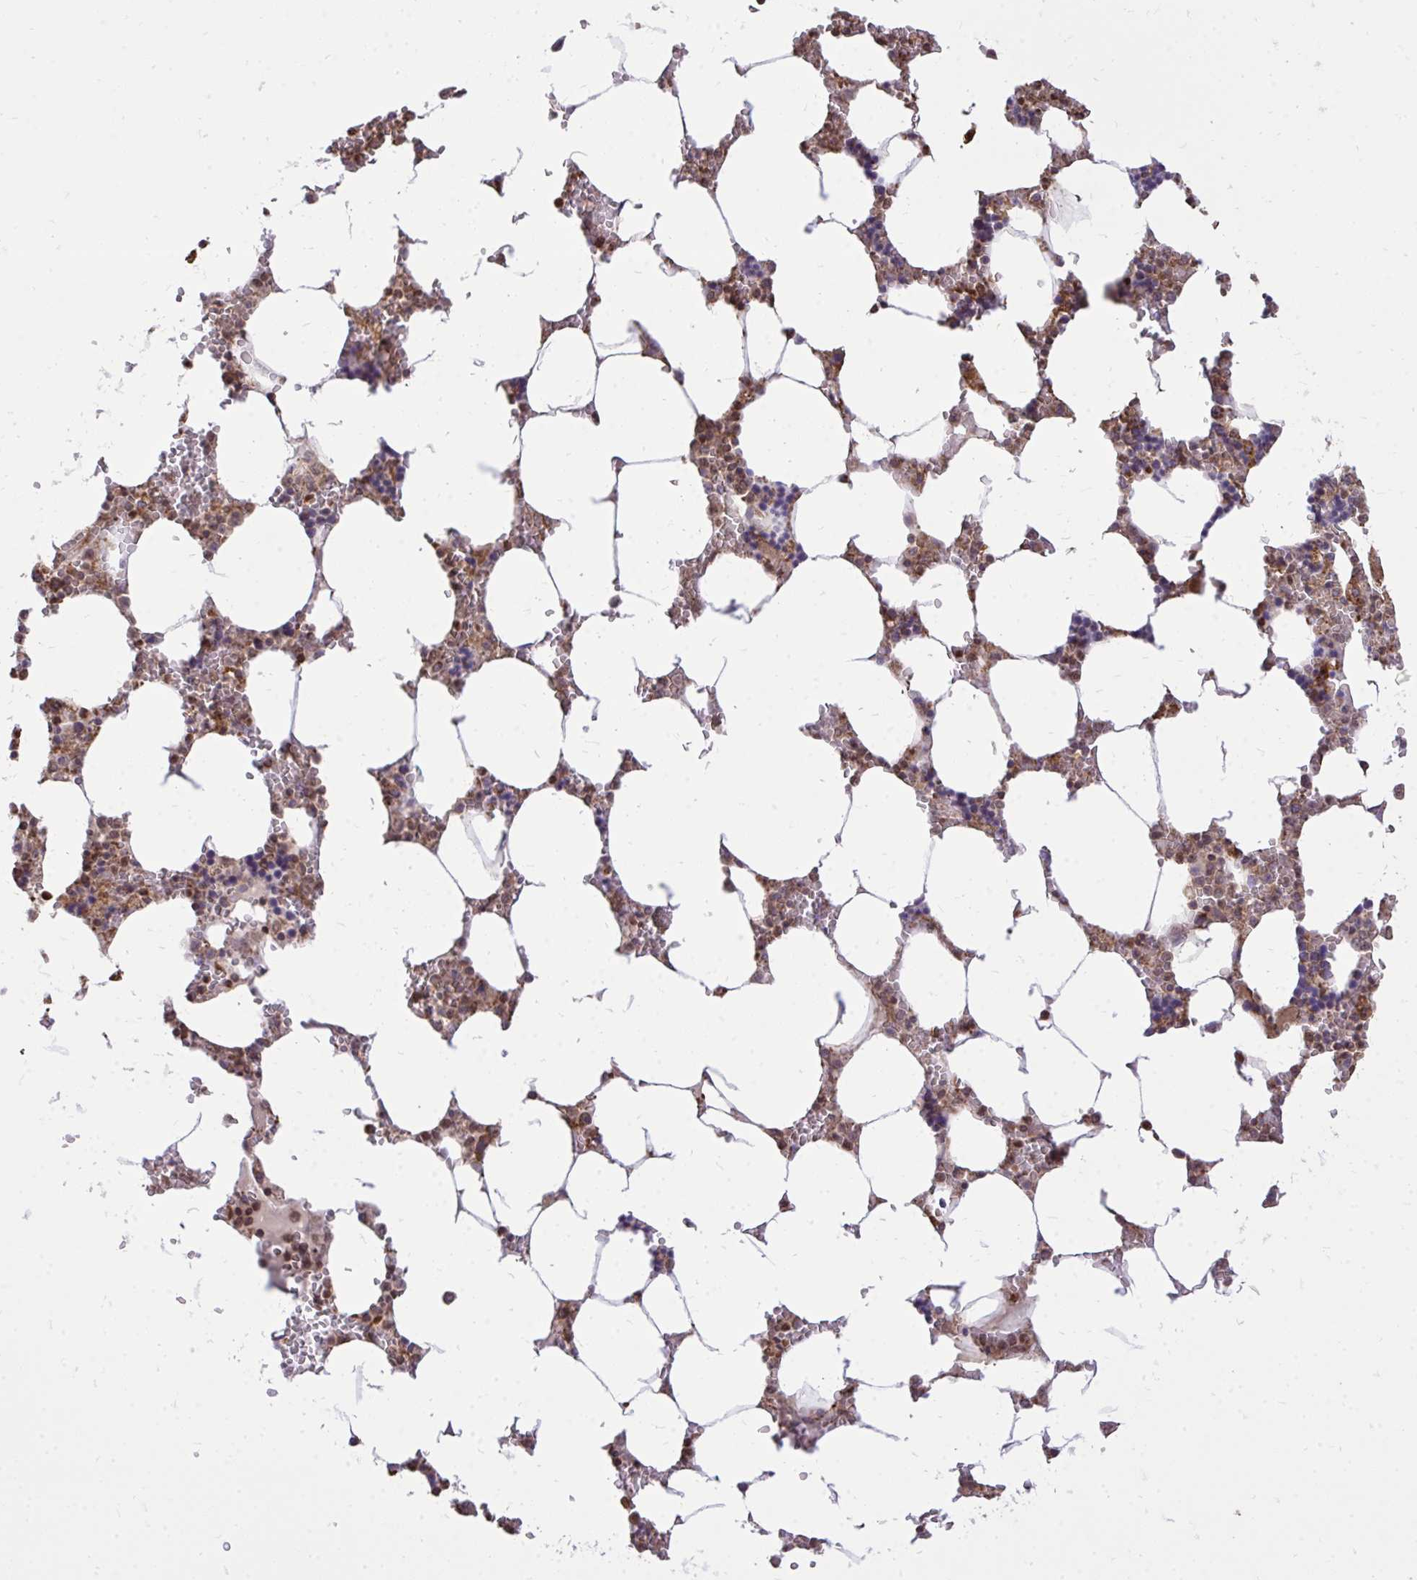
{"staining": {"intensity": "strong", "quantity": "25%-75%", "location": "cytoplasmic/membranous"}, "tissue": "bone marrow", "cell_type": "Hematopoietic cells", "image_type": "normal", "snomed": [{"axis": "morphology", "description": "Normal tissue, NOS"}, {"axis": "topography", "description": "Bone marrow"}], "caption": "A high amount of strong cytoplasmic/membranous positivity is seen in approximately 25%-75% of hematopoietic cells in benign bone marrow.", "gene": "SLC7A5", "patient": {"sex": "male", "age": 64}}